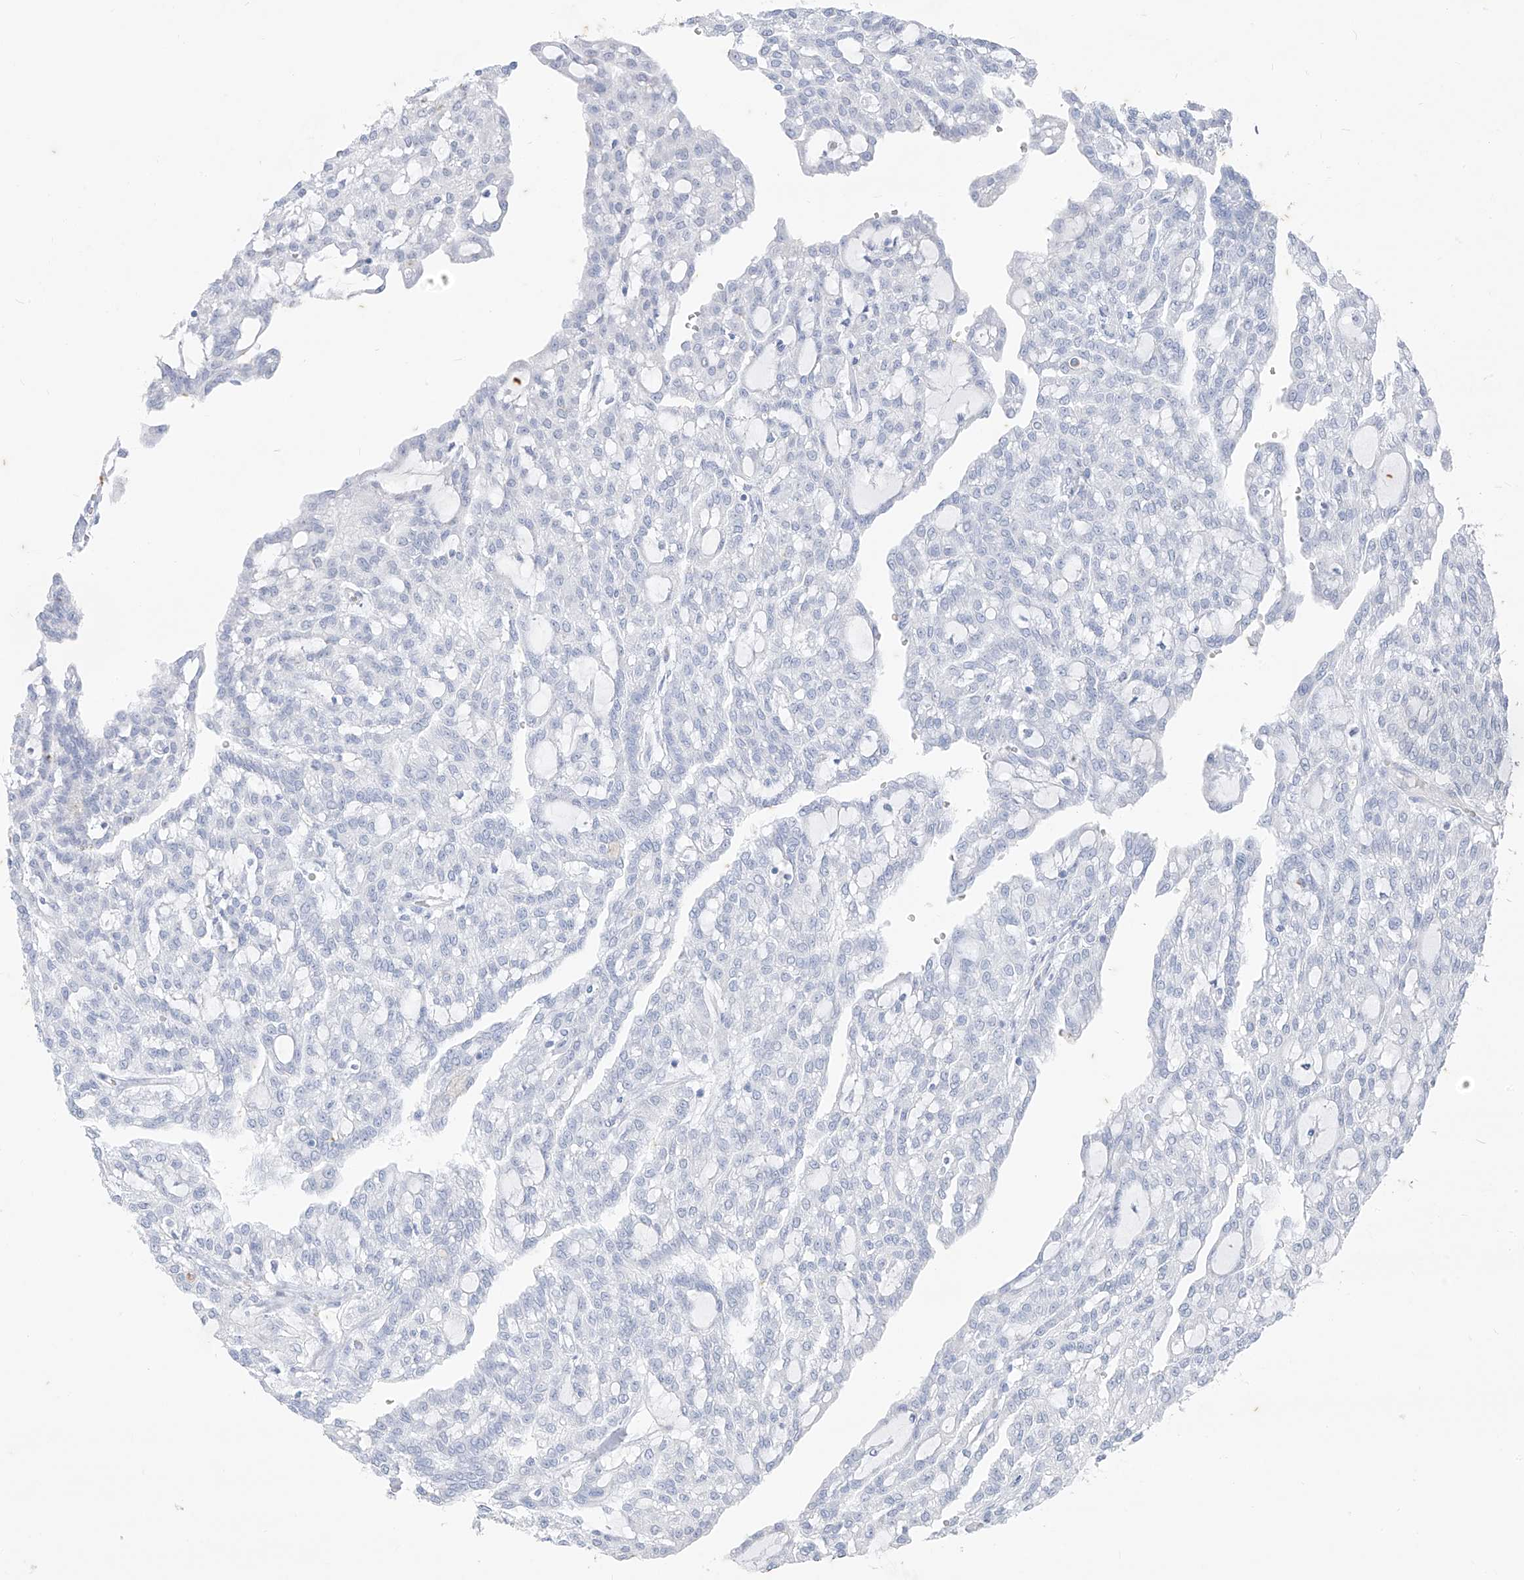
{"staining": {"intensity": "negative", "quantity": "none", "location": "none"}, "tissue": "renal cancer", "cell_type": "Tumor cells", "image_type": "cancer", "snomed": [{"axis": "morphology", "description": "Adenocarcinoma, NOS"}, {"axis": "topography", "description": "Kidney"}], "caption": "An immunohistochemistry micrograph of renal cancer is shown. There is no staining in tumor cells of renal cancer. (DAB (3,3'-diaminobenzidine) immunohistochemistry, high magnification).", "gene": "CX3CR1", "patient": {"sex": "male", "age": 63}}